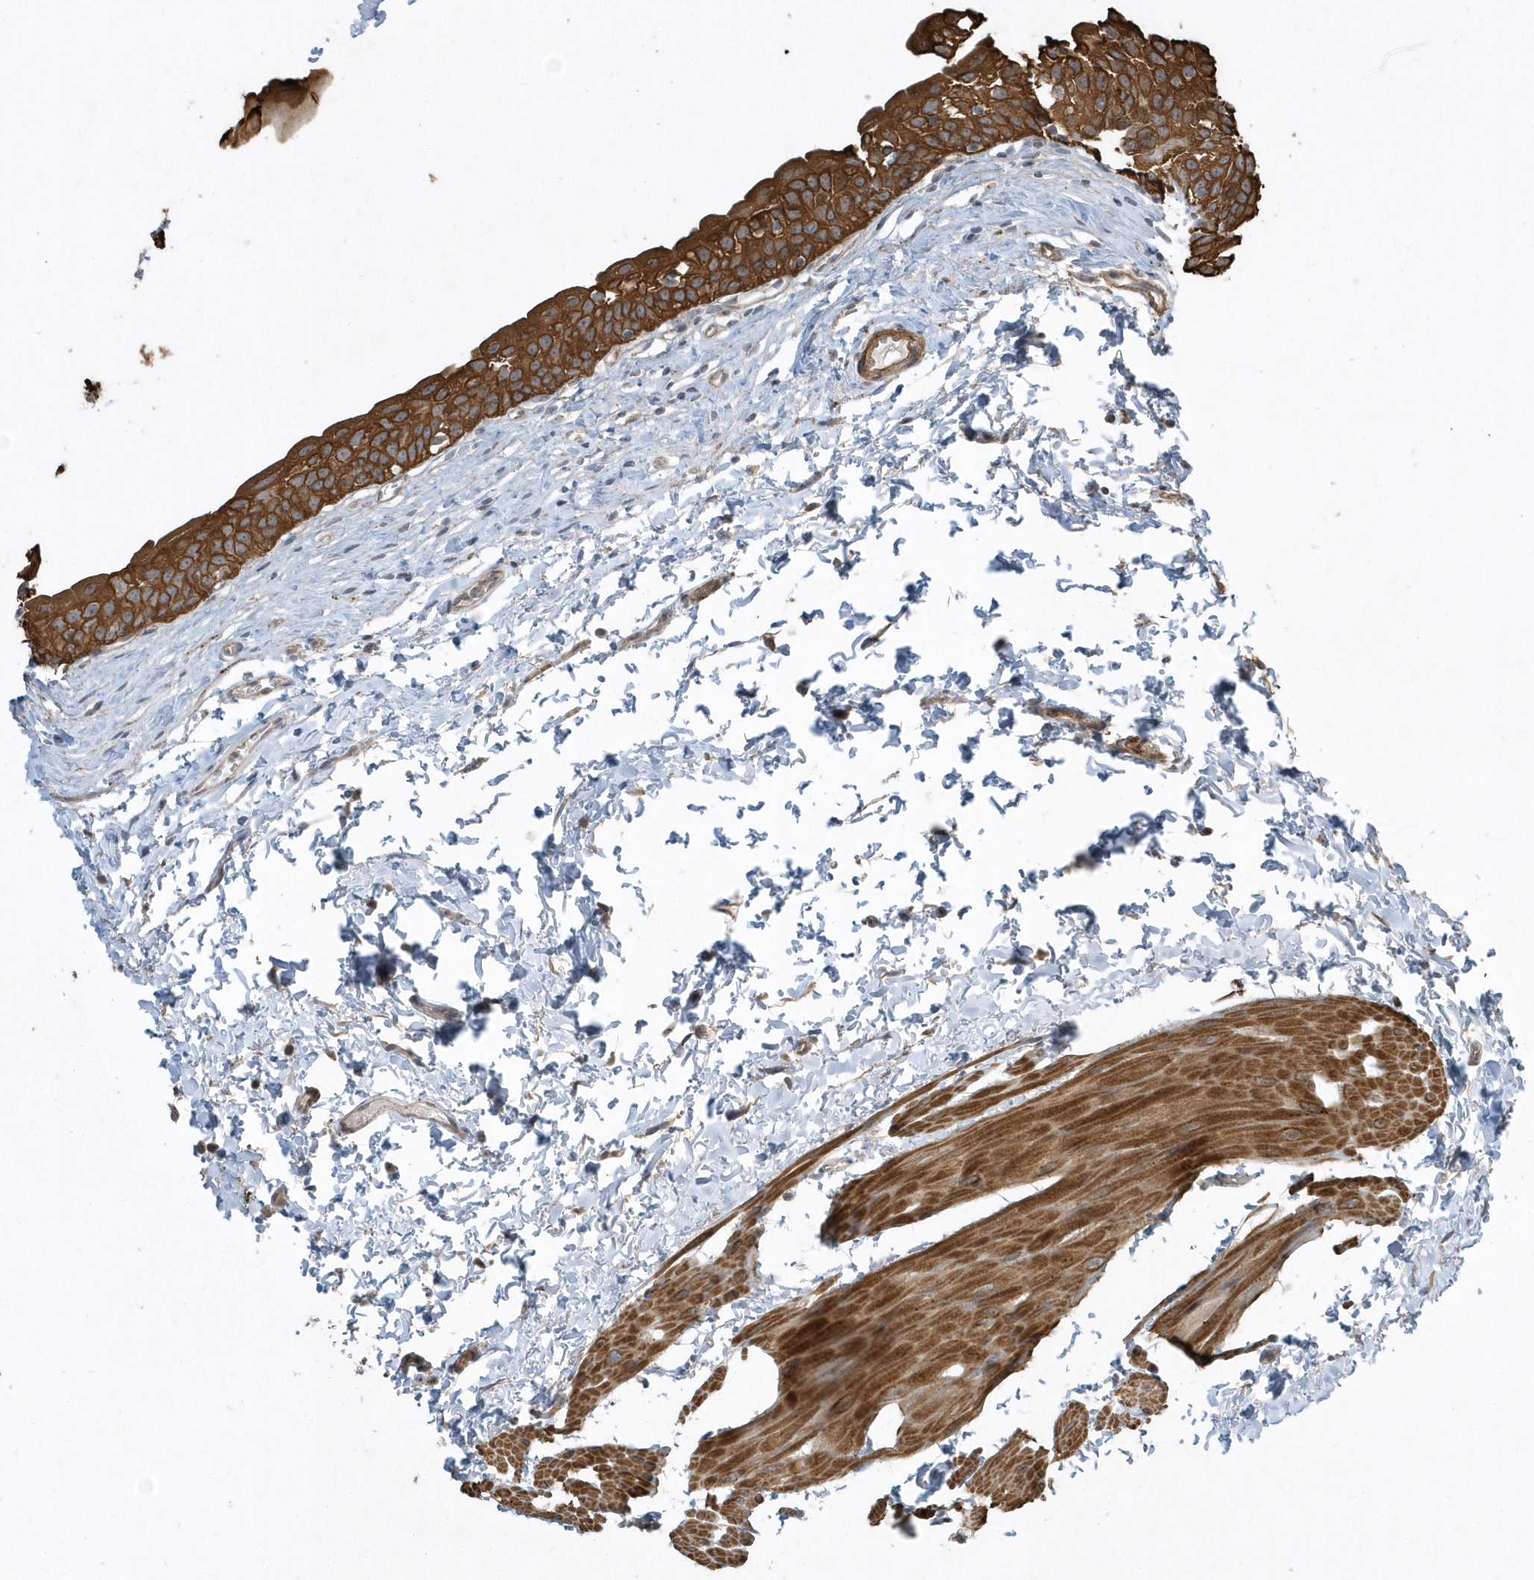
{"staining": {"intensity": "strong", "quantity": ">75%", "location": "cytoplasmic/membranous"}, "tissue": "urinary bladder", "cell_type": "Urothelial cells", "image_type": "normal", "snomed": [{"axis": "morphology", "description": "Normal tissue, NOS"}, {"axis": "topography", "description": "Urinary bladder"}], "caption": "Urinary bladder was stained to show a protein in brown. There is high levels of strong cytoplasmic/membranous staining in approximately >75% of urothelial cells. (IHC, brightfield microscopy, high magnification).", "gene": "SENP8", "patient": {"sex": "male", "age": 51}}